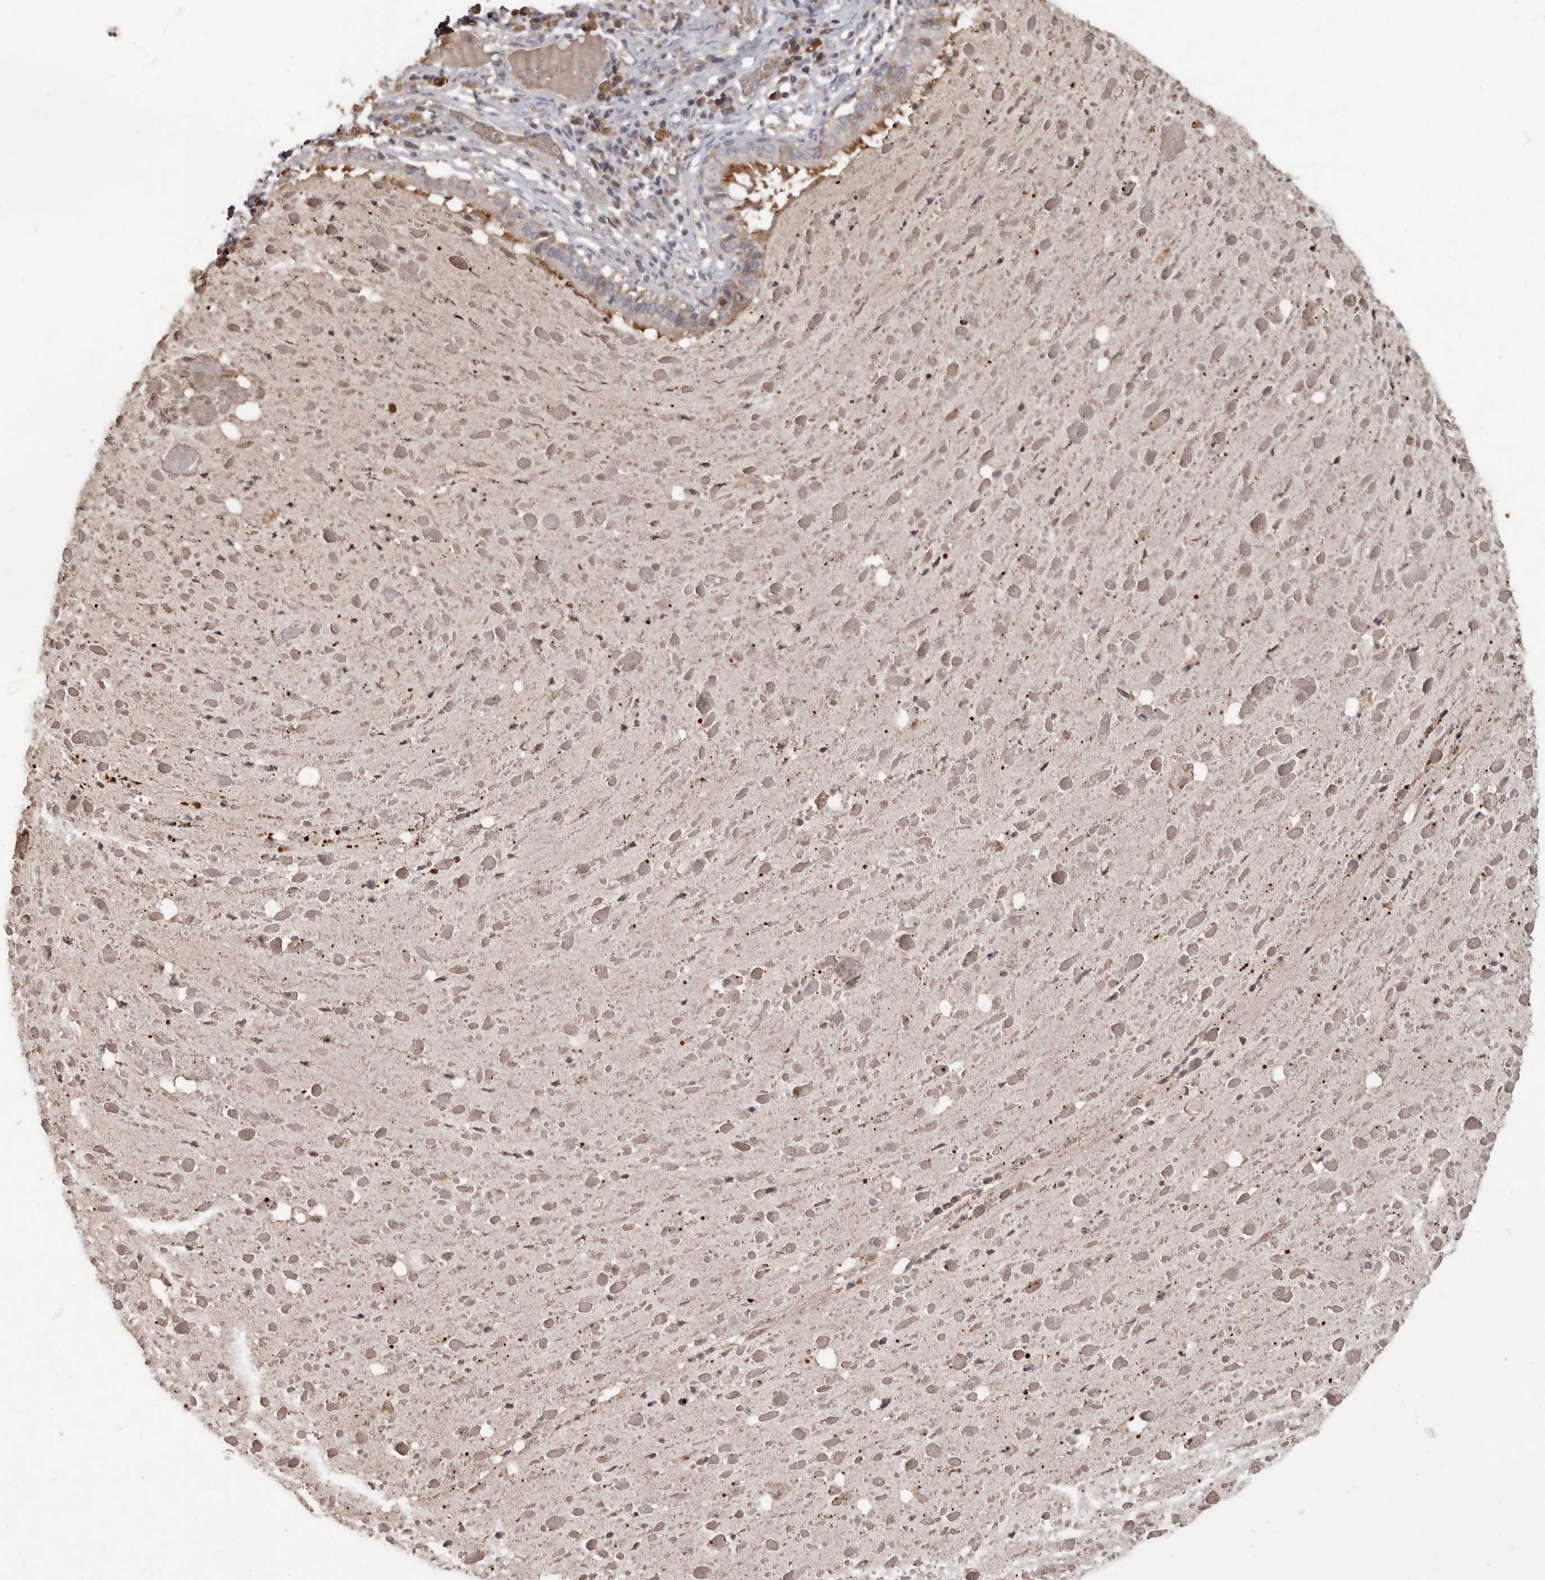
{"staining": {"intensity": "weak", "quantity": "25%-75%", "location": "cytoplasmic/membranous"}, "tissue": "lung cancer", "cell_type": "Tumor cells", "image_type": "cancer", "snomed": [{"axis": "morphology", "description": "Squamous cell carcinoma, NOS"}, {"axis": "topography", "description": "Lung"}], "caption": "About 25%-75% of tumor cells in lung squamous cell carcinoma exhibit weak cytoplasmic/membranous protein positivity as visualized by brown immunohistochemical staining.", "gene": "KIF26B", "patient": {"sex": "male", "age": 61}}